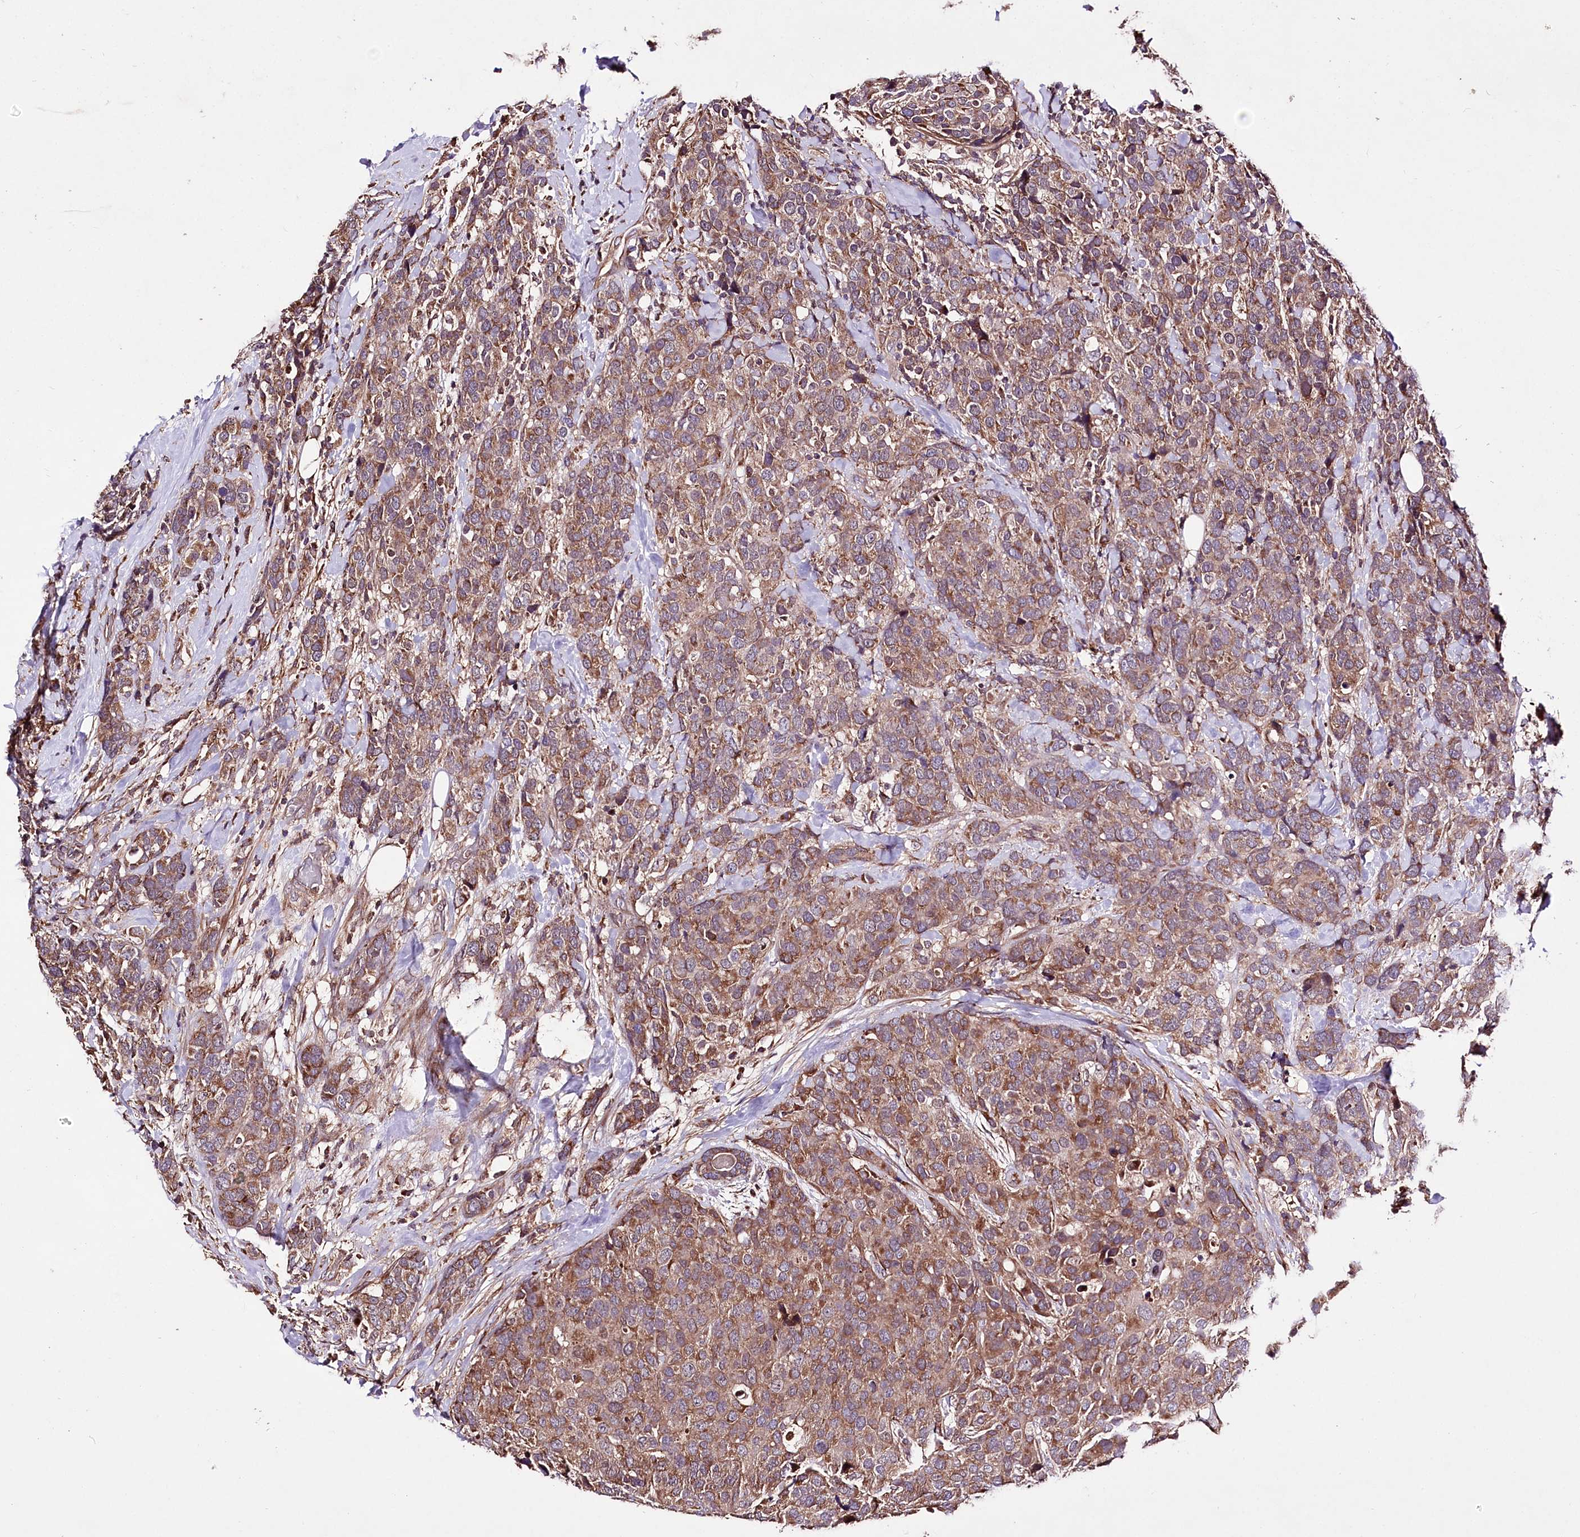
{"staining": {"intensity": "moderate", "quantity": ">75%", "location": "cytoplasmic/membranous"}, "tissue": "breast cancer", "cell_type": "Tumor cells", "image_type": "cancer", "snomed": [{"axis": "morphology", "description": "Lobular carcinoma"}, {"axis": "topography", "description": "Breast"}], "caption": "Protein positivity by immunohistochemistry (IHC) exhibits moderate cytoplasmic/membranous staining in approximately >75% of tumor cells in breast cancer (lobular carcinoma). (DAB = brown stain, brightfield microscopy at high magnification).", "gene": "WWC1", "patient": {"sex": "female", "age": 59}}